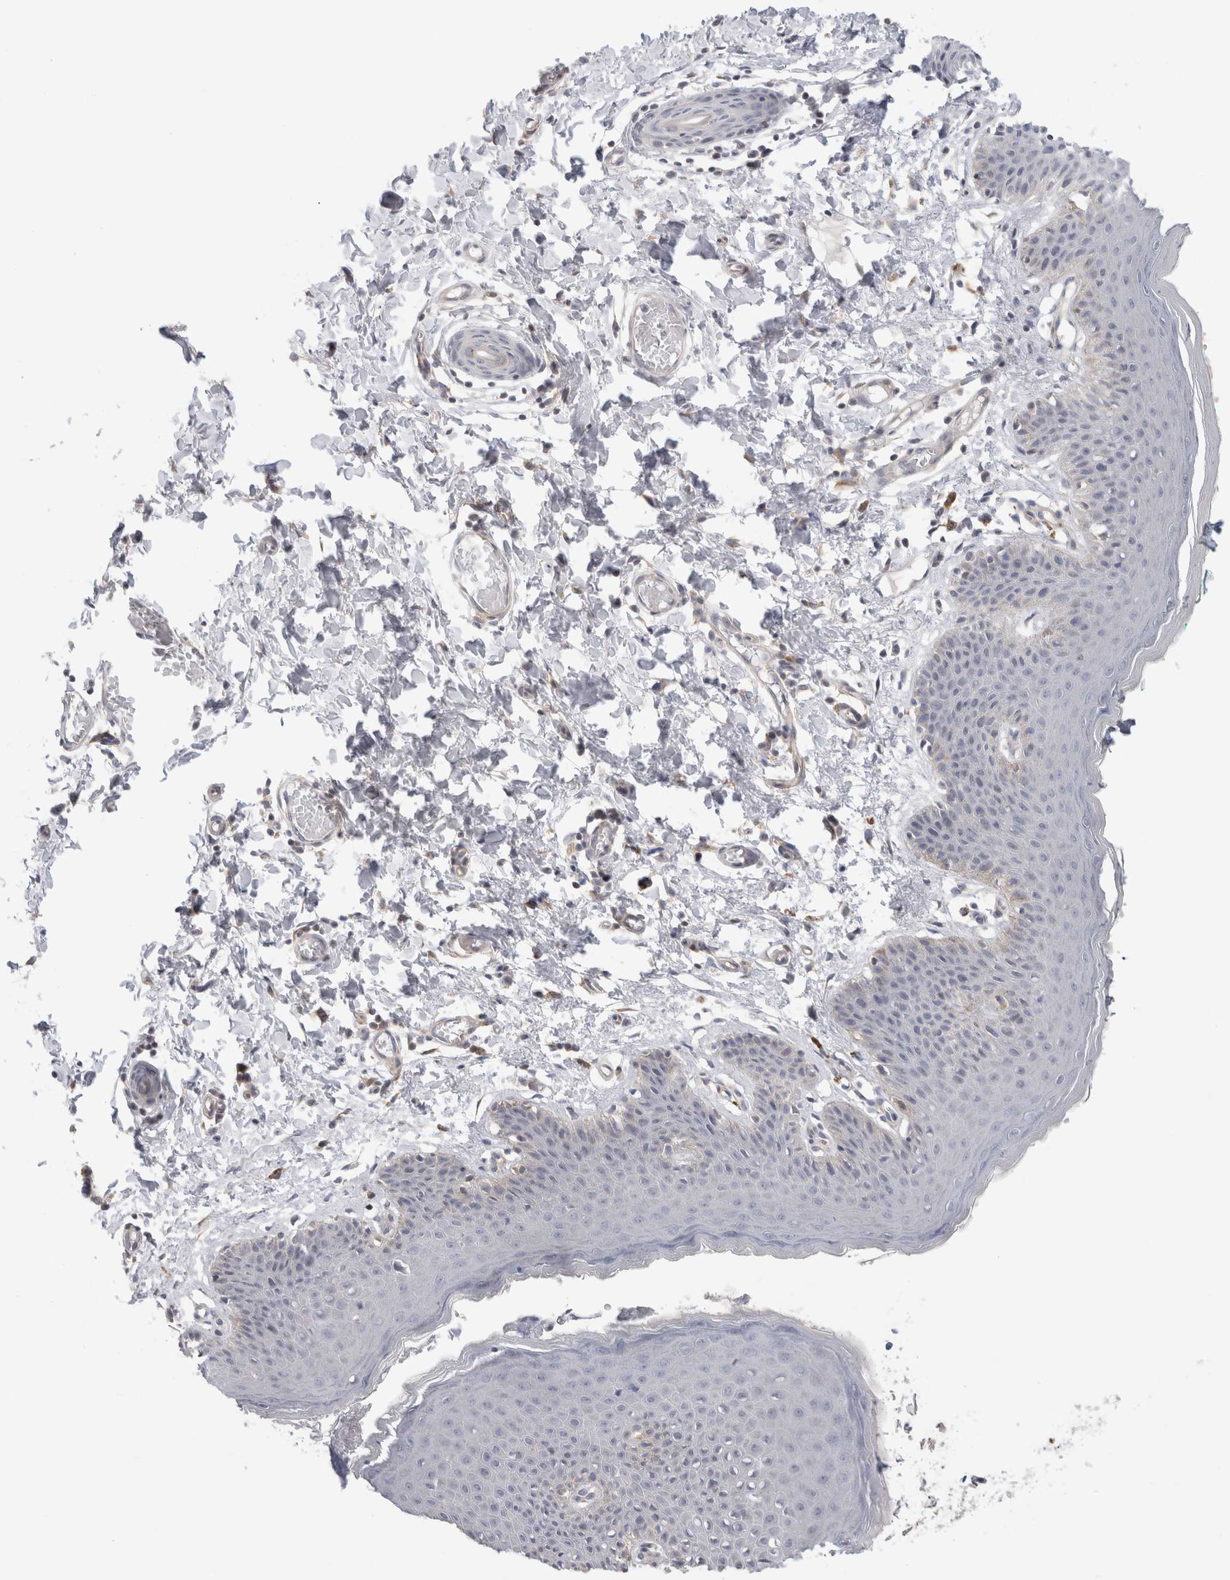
{"staining": {"intensity": "weak", "quantity": "<25%", "location": "cytoplasmic/membranous"}, "tissue": "skin", "cell_type": "Epidermal cells", "image_type": "normal", "snomed": [{"axis": "morphology", "description": "Normal tissue, NOS"}, {"axis": "topography", "description": "Vulva"}], "caption": "High power microscopy photomicrograph of an immunohistochemistry (IHC) histopathology image of normal skin, revealing no significant positivity in epidermal cells. (DAB (3,3'-diaminobenzidine) immunohistochemistry visualized using brightfield microscopy, high magnification).", "gene": "SYTL5", "patient": {"sex": "female", "age": 66}}